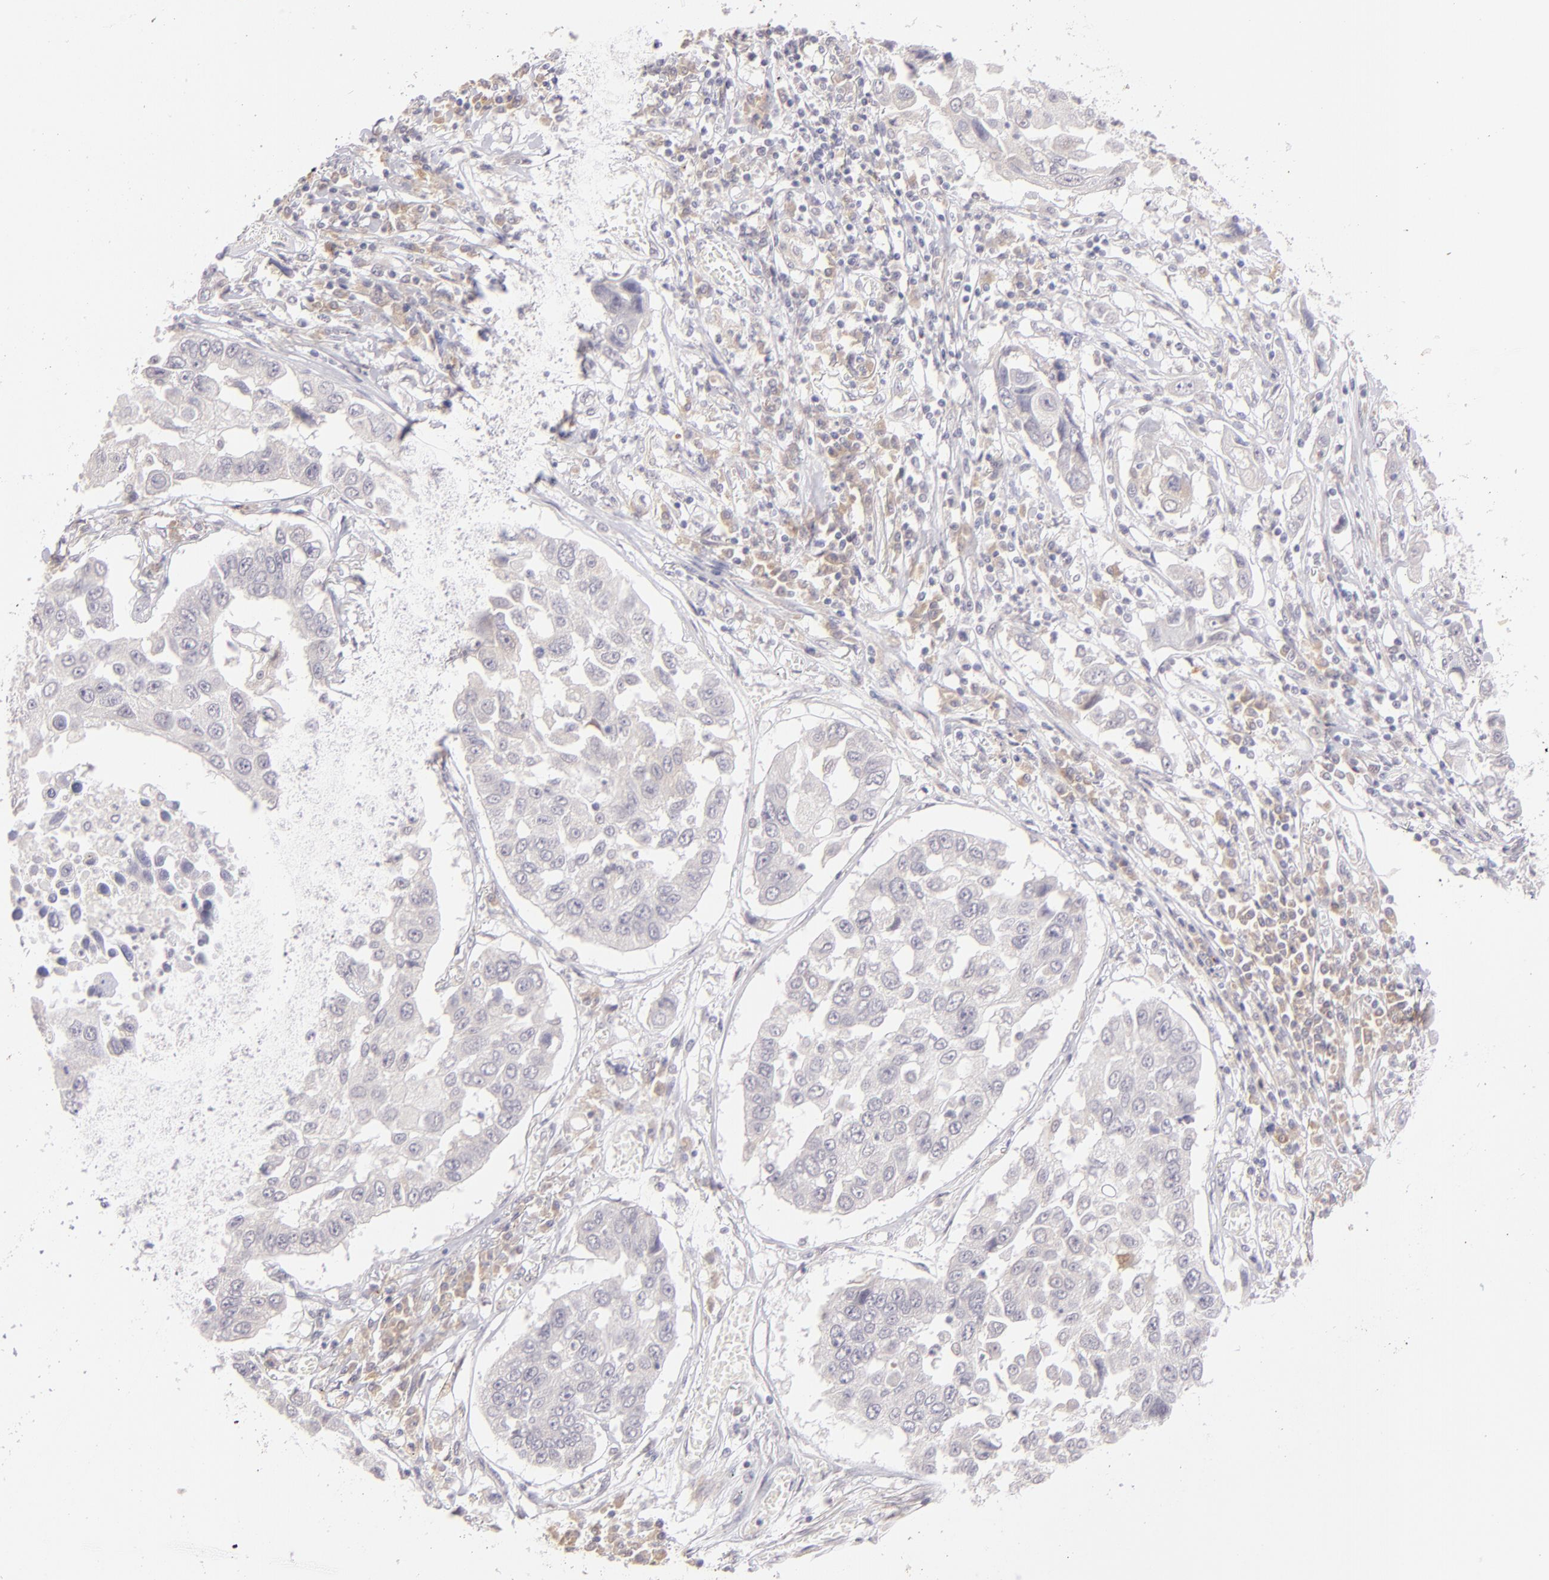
{"staining": {"intensity": "negative", "quantity": "none", "location": "none"}, "tissue": "lung cancer", "cell_type": "Tumor cells", "image_type": "cancer", "snomed": [{"axis": "morphology", "description": "Squamous cell carcinoma, NOS"}, {"axis": "topography", "description": "Lung"}], "caption": "Tumor cells show no significant expression in lung cancer. (Immunohistochemistry (ihc), brightfield microscopy, high magnification).", "gene": "TRAF3", "patient": {"sex": "male", "age": 71}}